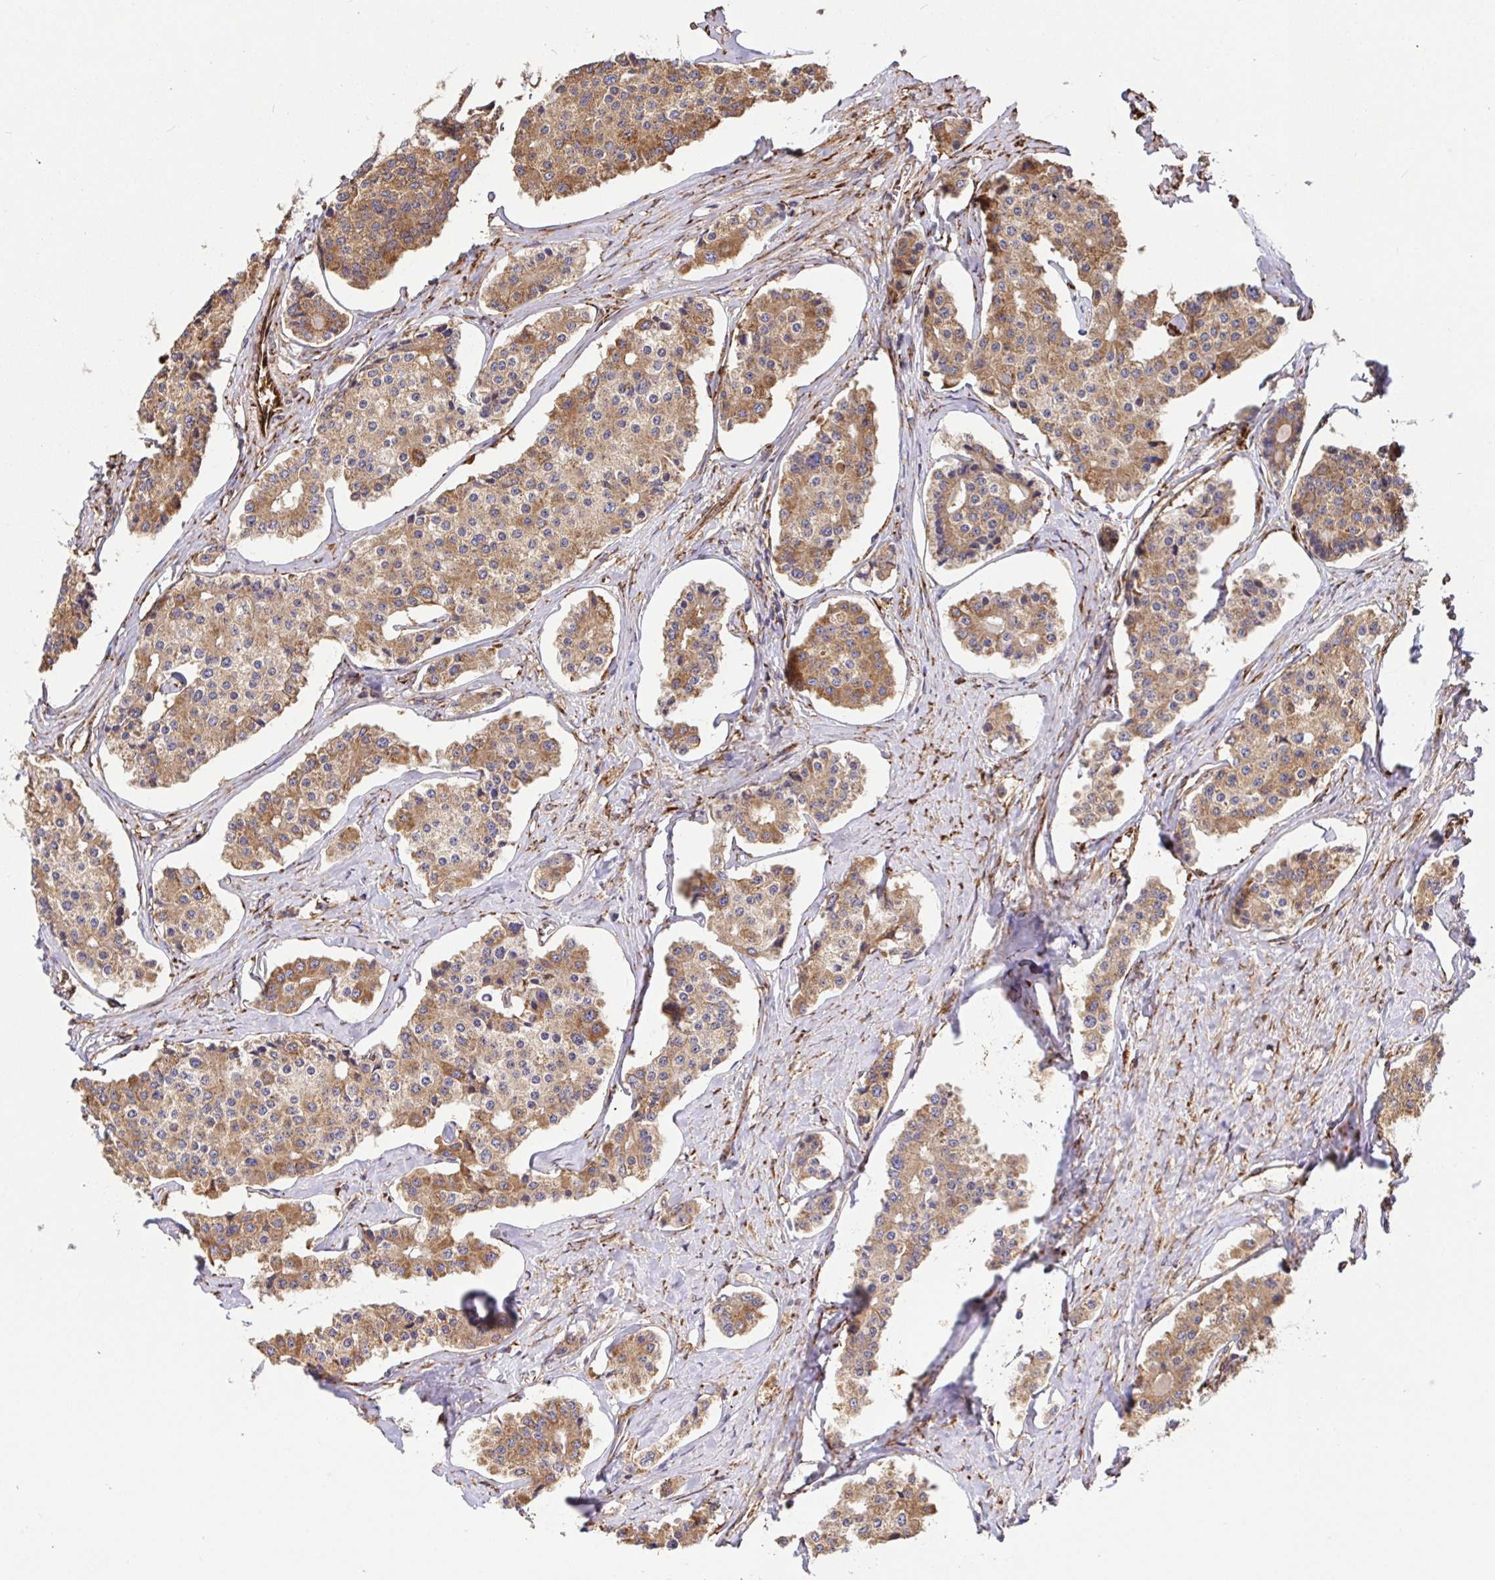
{"staining": {"intensity": "moderate", "quantity": ">75%", "location": "cytoplasmic/membranous"}, "tissue": "carcinoid", "cell_type": "Tumor cells", "image_type": "cancer", "snomed": [{"axis": "morphology", "description": "Carcinoid, malignant, NOS"}, {"axis": "topography", "description": "Small intestine"}], "caption": "Tumor cells reveal moderate cytoplasmic/membranous expression in about >75% of cells in carcinoid.", "gene": "MAOA", "patient": {"sex": "female", "age": 65}}